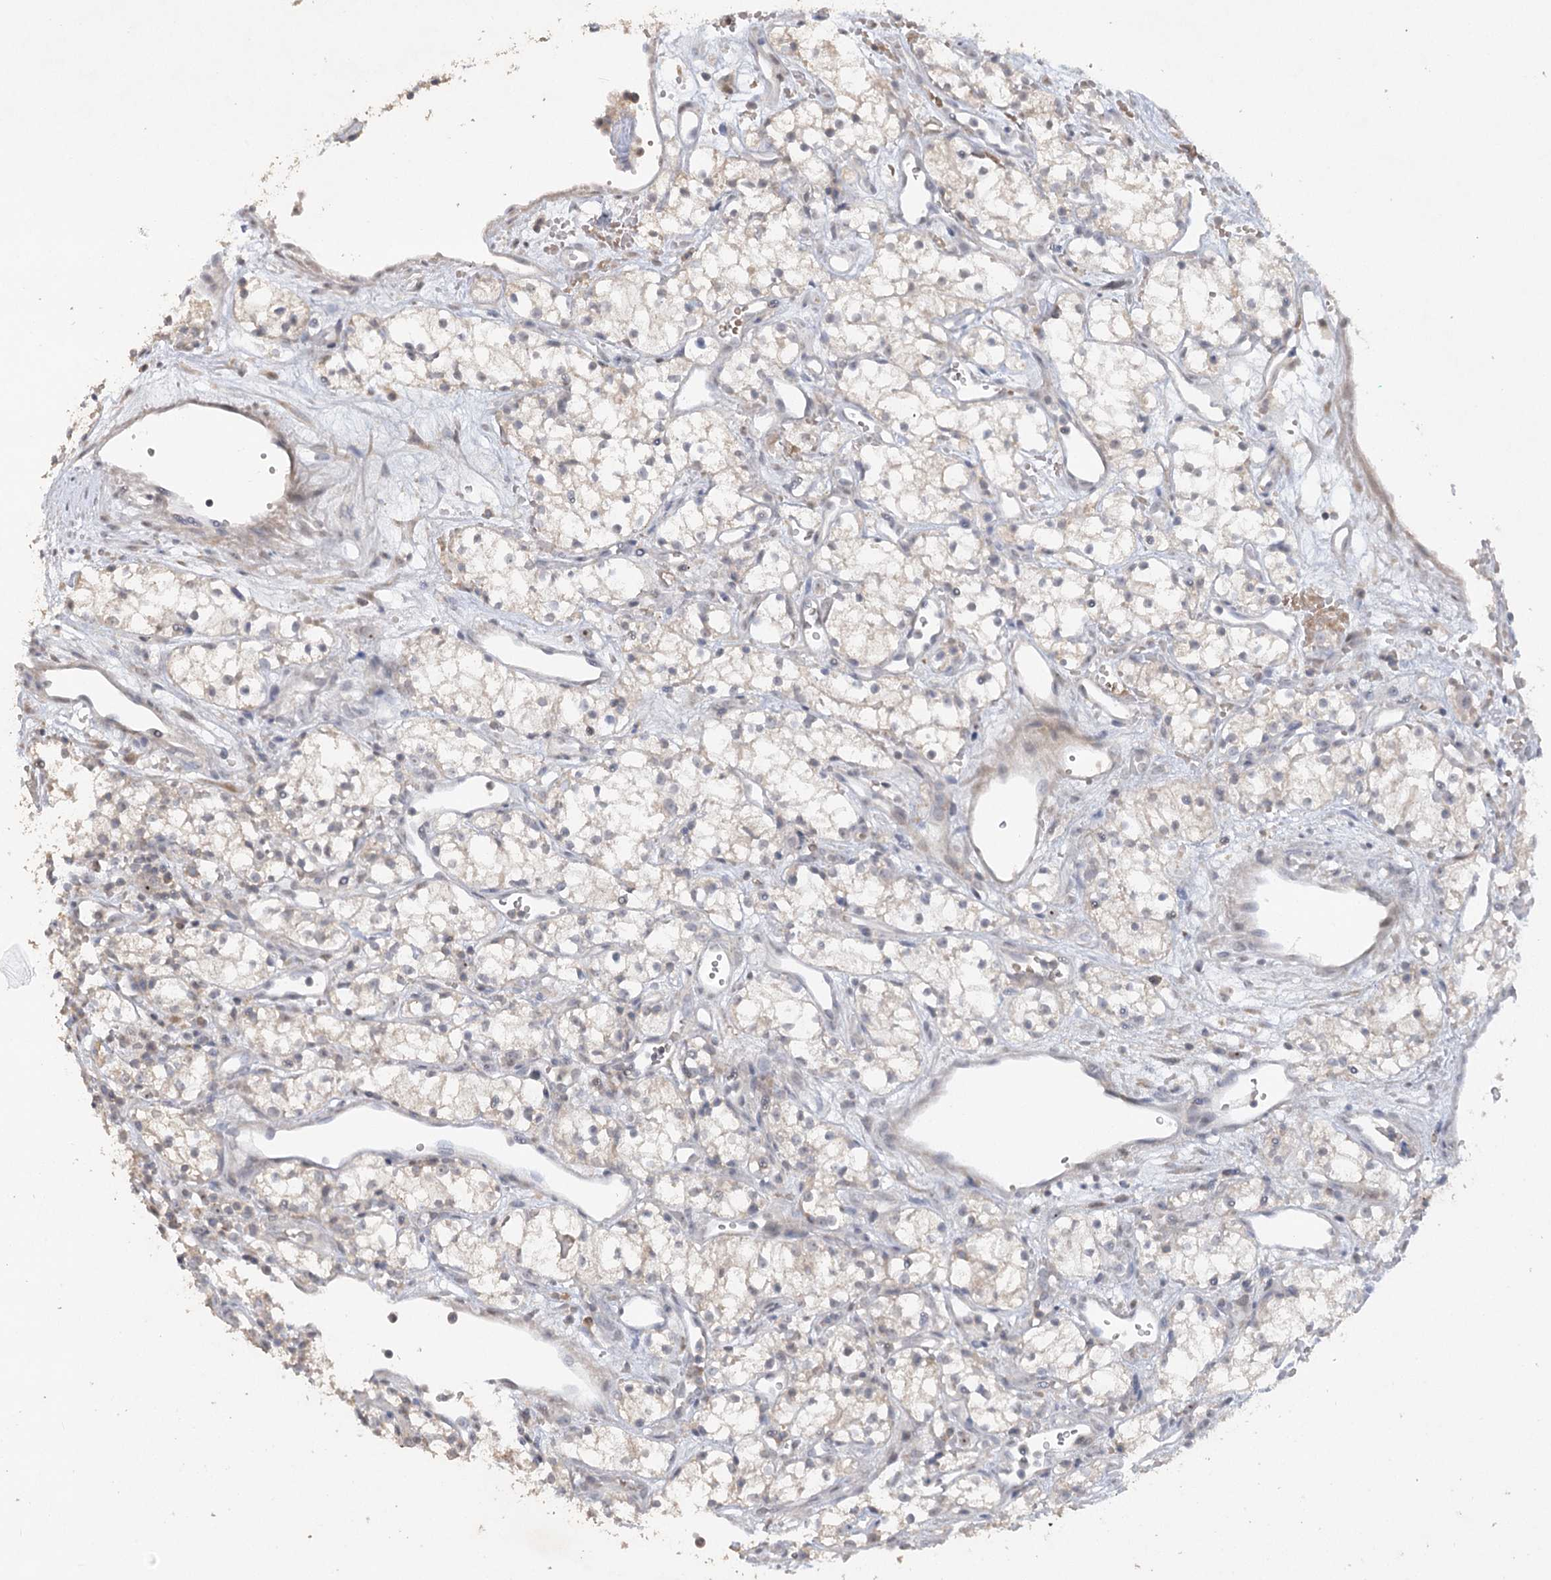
{"staining": {"intensity": "negative", "quantity": "none", "location": "none"}, "tissue": "renal cancer", "cell_type": "Tumor cells", "image_type": "cancer", "snomed": [{"axis": "morphology", "description": "Adenocarcinoma, NOS"}, {"axis": "topography", "description": "Kidney"}], "caption": "High magnification brightfield microscopy of renal cancer (adenocarcinoma) stained with DAB (3,3'-diaminobenzidine) (brown) and counterstained with hematoxylin (blue): tumor cells show no significant positivity. Brightfield microscopy of IHC stained with DAB (3,3'-diaminobenzidine) (brown) and hematoxylin (blue), captured at high magnification.", "gene": "TRAF3IP1", "patient": {"sex": "male", "age": 59}}